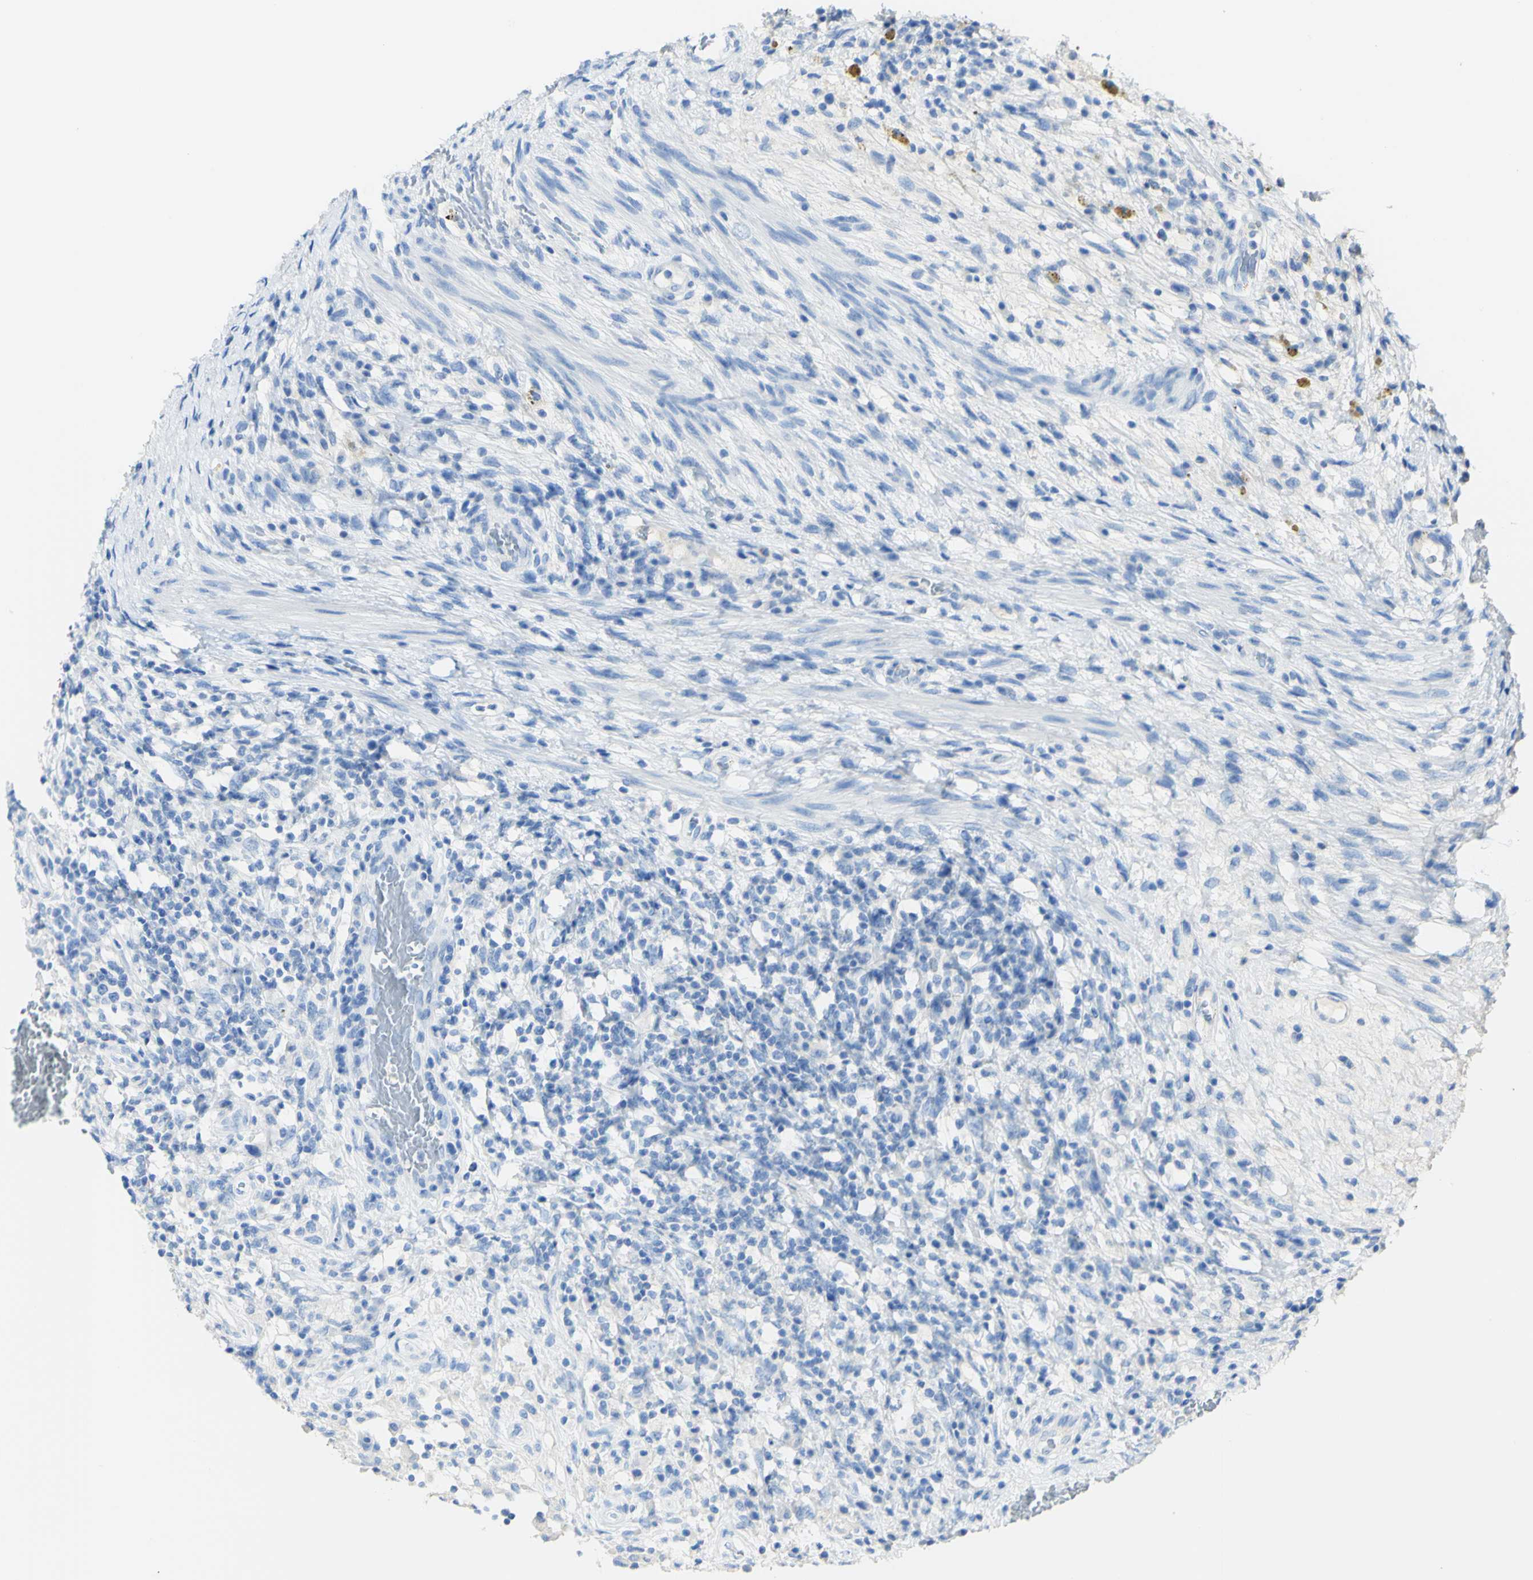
{"staining": {"intensity": "negative", "quantity": "none", "location": "none"}, "tissue": "testis cancer", "cell_type": "Tumor cells", "image_type": "cancer", "snomed": [{"axis": "morphology", "description": "Carcinoma, Embryonal, NOS"}, {"axis": "topography", "description": "Testis"}], "caption": "This is an immunohistochemistry (IHC) histopathology image of testis embryonal carcinoma. There is no positivity in tumor cells.", "gene": "PIGR", "patient": {"sex": "male", "age": 26}}